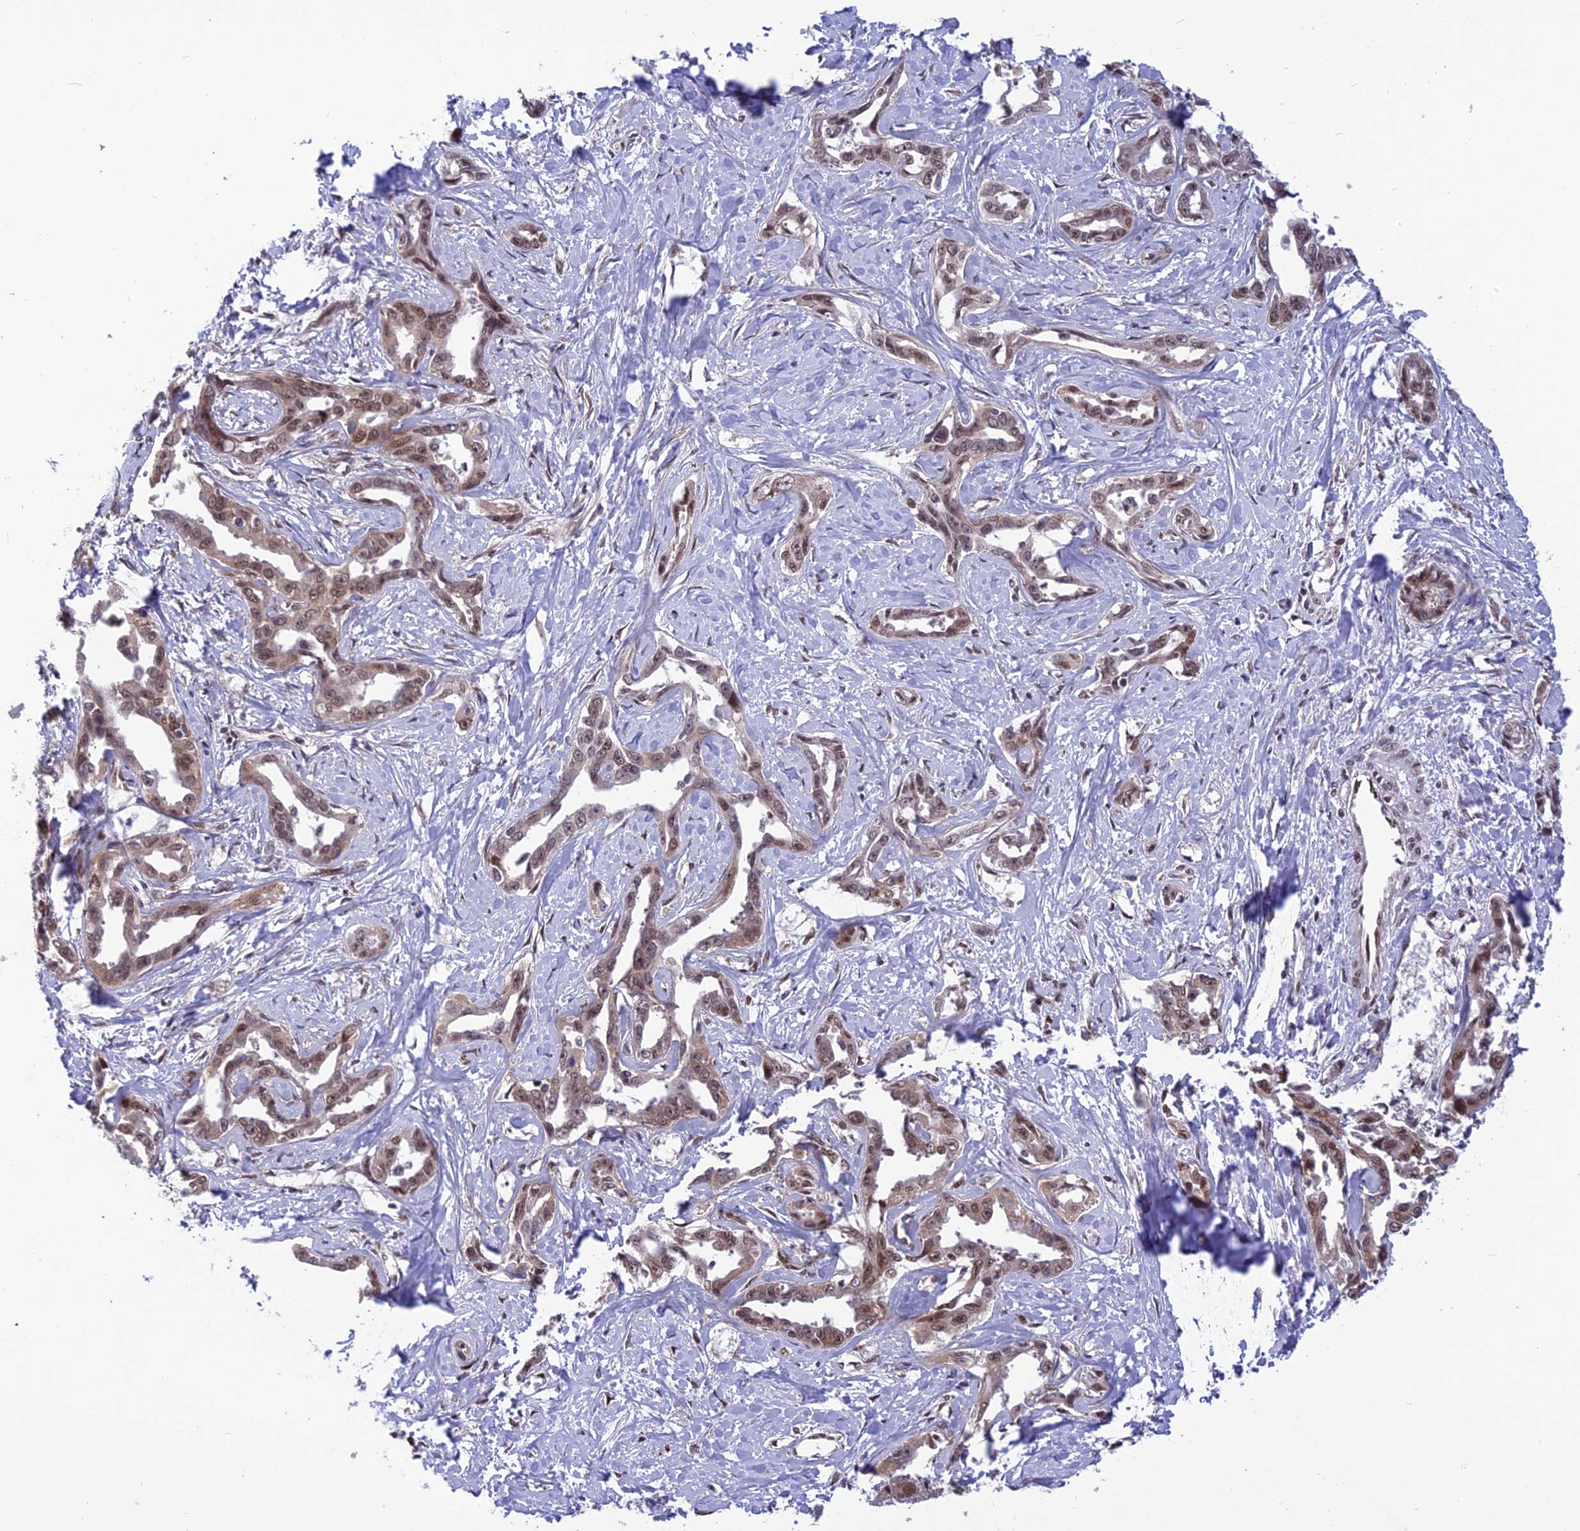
{"staining": {"intensity": "moderate", "quantity": ">75%", "location": "nuclear"}, "tissue": "liver cancer", "cell_type": "Tumor cells", "image_type": "cancer", "snomed": [{"axis": "morphology", "description": "Cholangiocarcinoma"}, {"axis": "topography", "description": "Liver"}], "caption": "IHC histopathology image of cholangiocarcinoma (liver) stained for a protein (brown), which reveals medium levels of moderate nuclear staining in about >75% of tumor cells.", "gene": "RTRAF", "patient": {"sex": "male", "age": 59}}